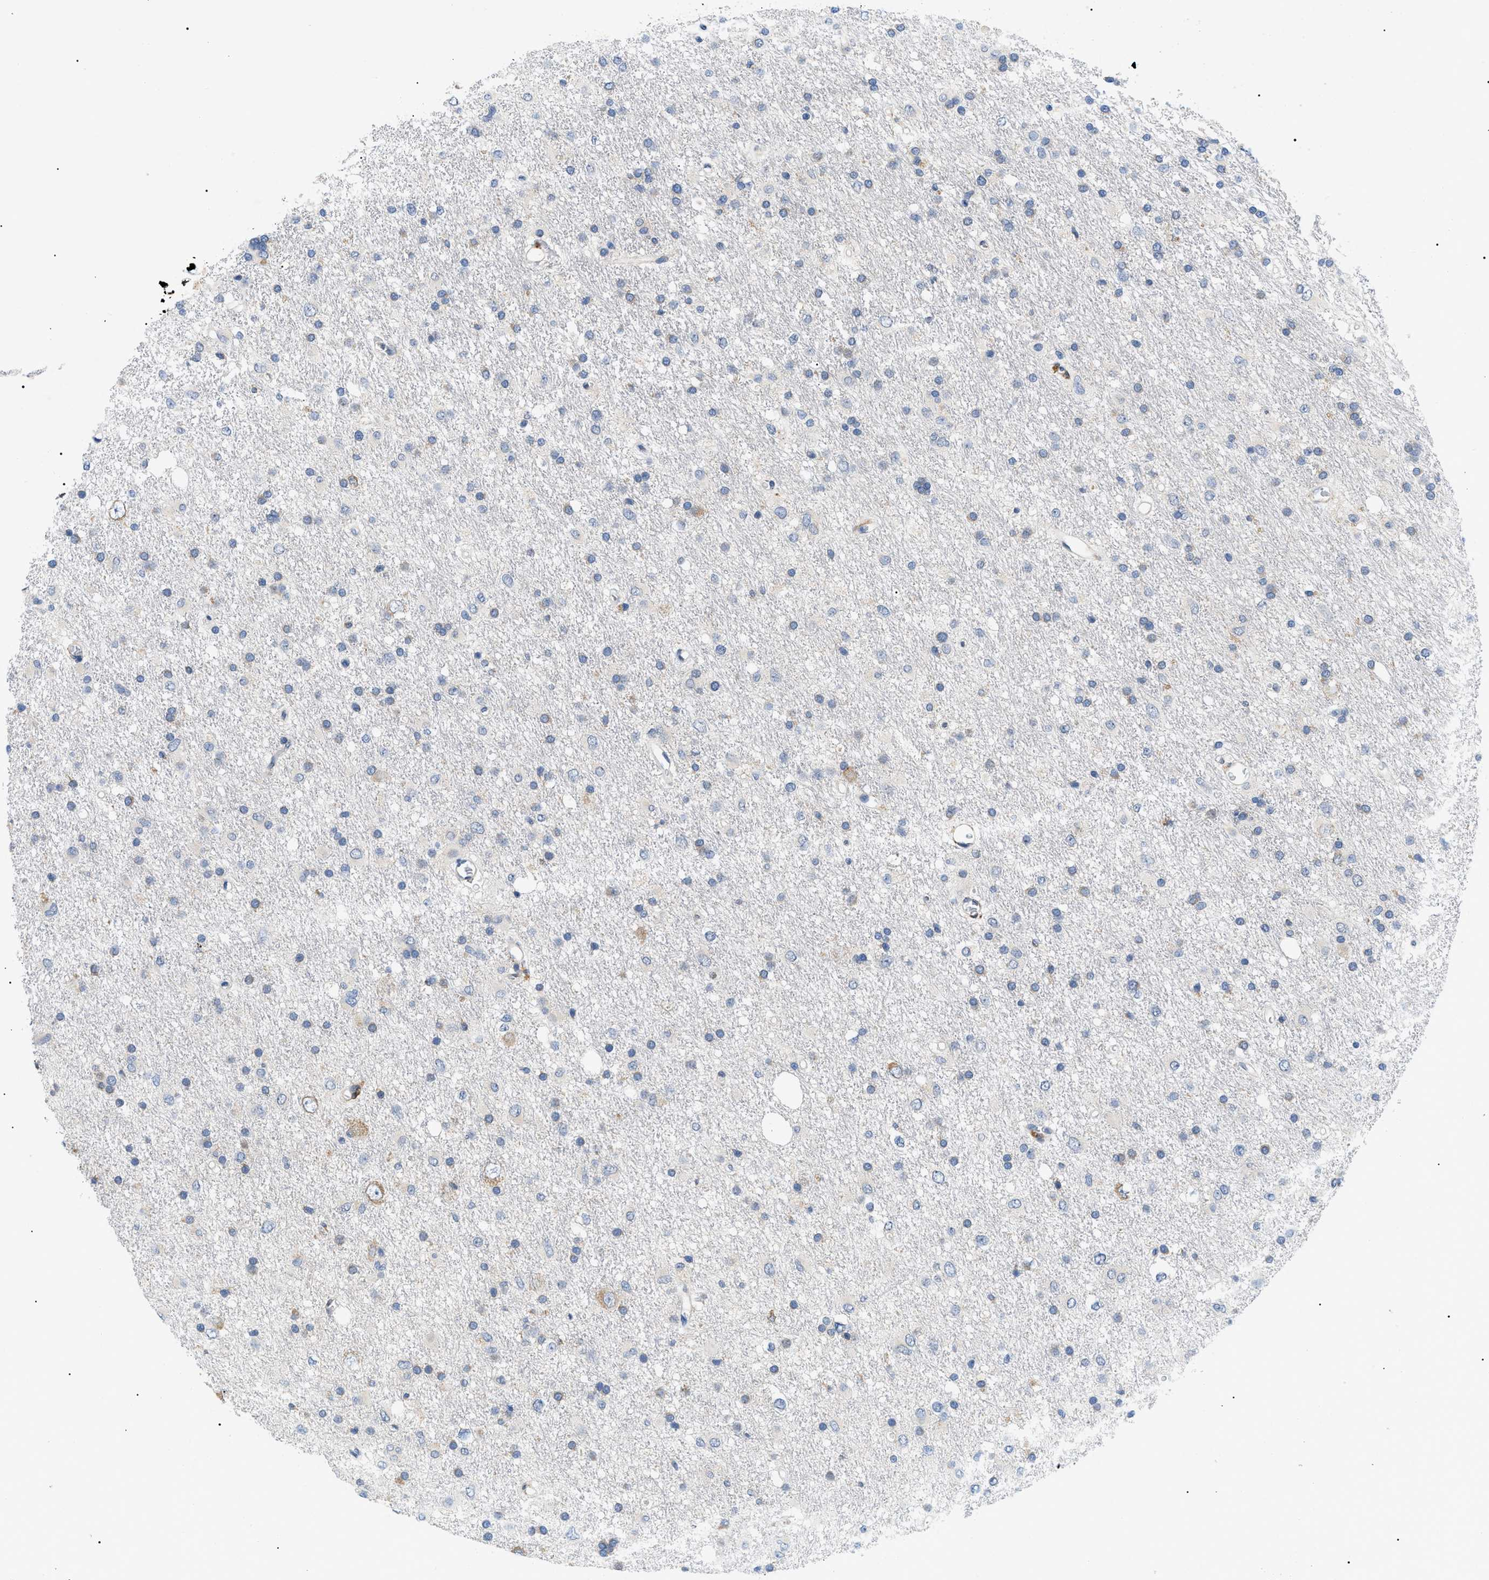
{"staining": {"intensity": "negative", "quantity": "none", "location": "none"}, "tissue": "glioma", "cell_type": "Tumor cells", "image_type": "cancer", "snomed": [{"axis": "morphology", "description": "Glioma, malignant, Low grade"}, {"axis": "topography", "description": "Brain"}], "caption": "High power microscopy image of an immunohistochemistry micrograph of glioma, revealing no significant staining in tumor cells. (Brightfield microscopy of DAB (3,3'-diaminobenzidine) immunohistochemistry (IHC) at high magnification).", "gene": "DERL1", "patient": {"sex": "male", "age": 77}}